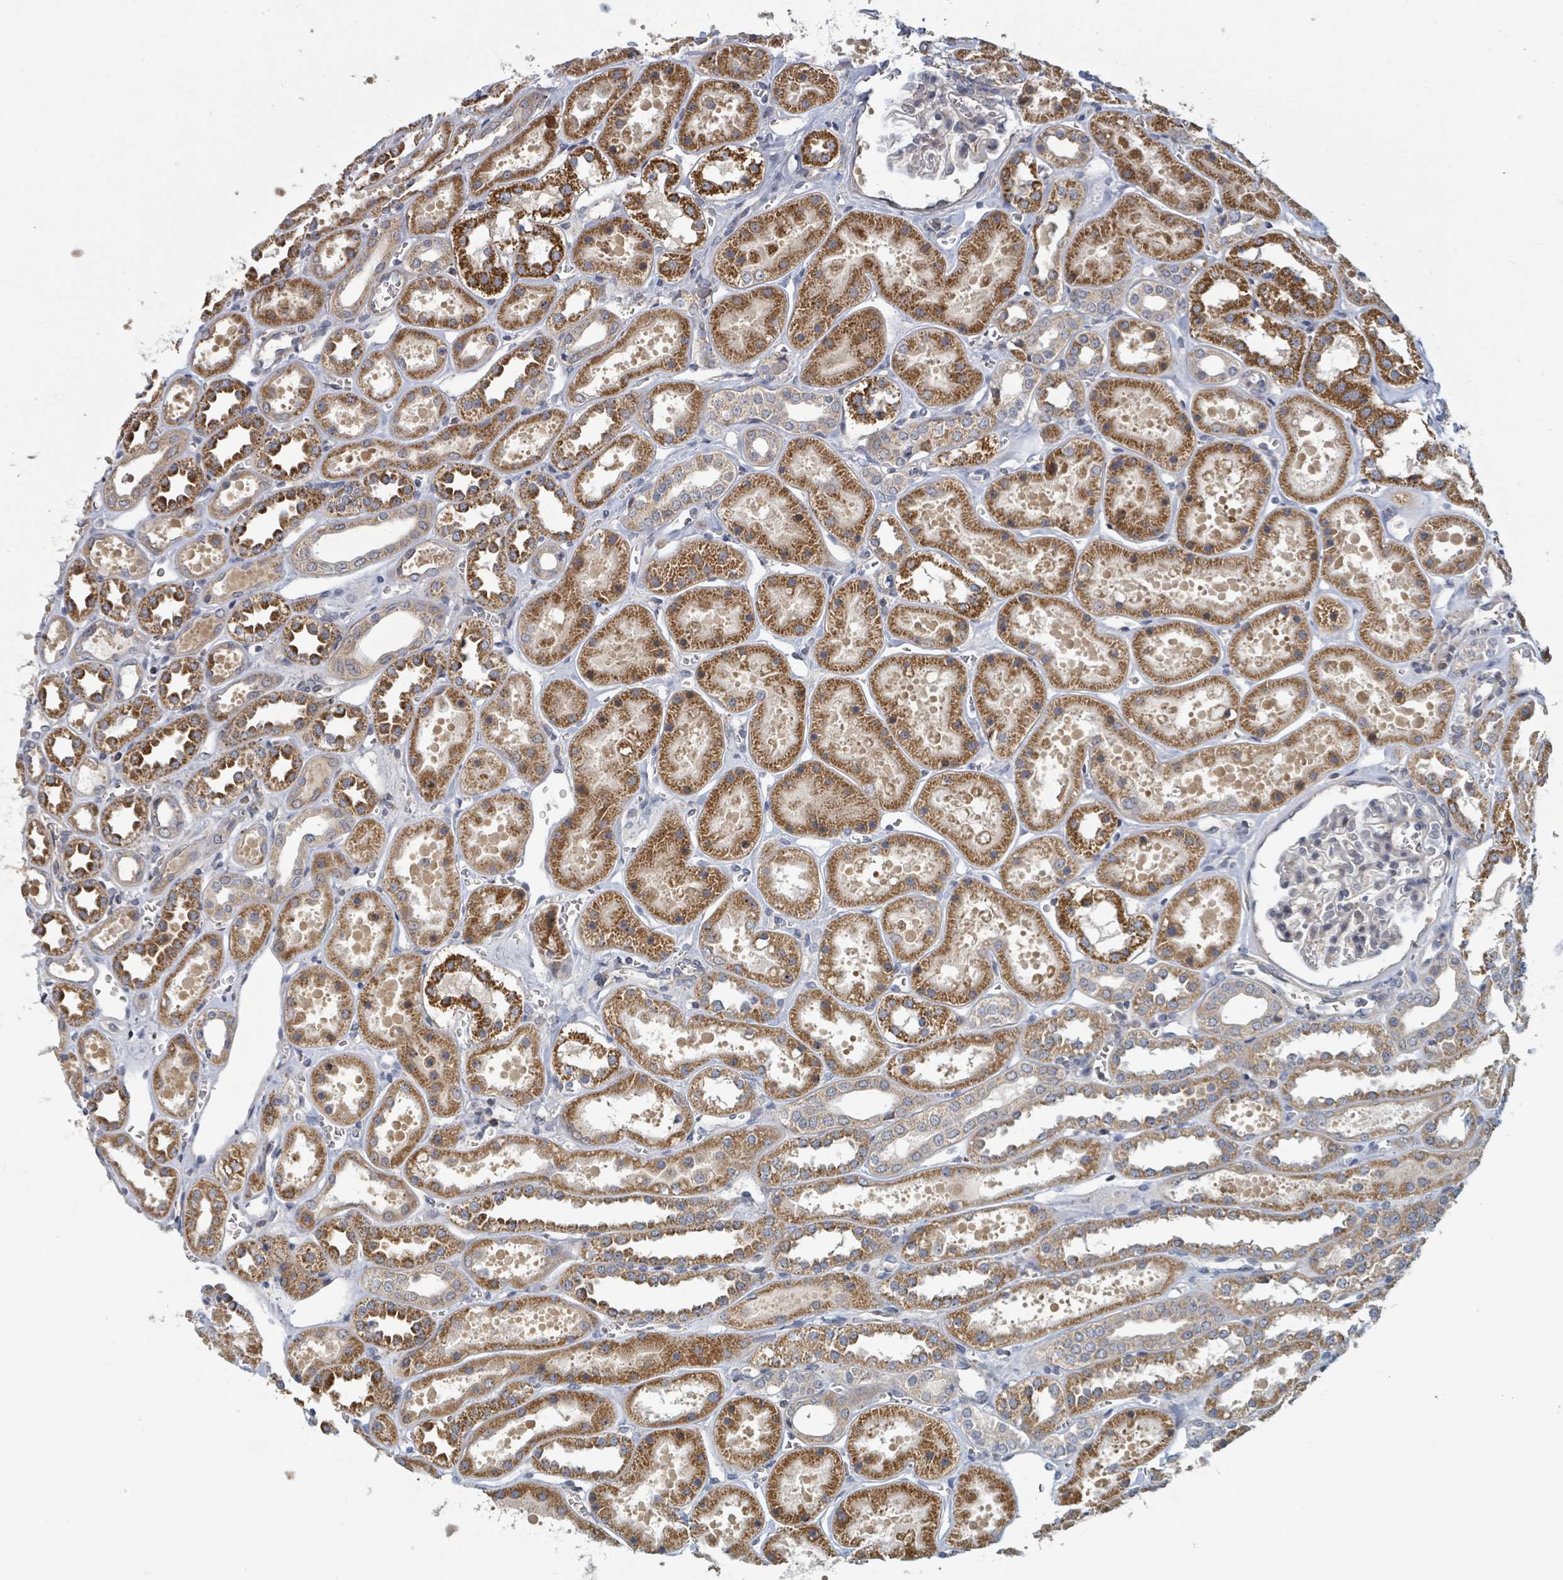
{"staining": {"intensity": "weak", "quantity": "25%-75%", "location": "cytoplasmic/membranous"}, "tissue": "kidney", "cell_type": "Cells in glomeruli", "image_type": "normal", "snomed": [{"axis": "morphology", "description": "Normal tissue, NOS"}, {"axis": "topography", "description": "Kidney"}], "caption": "This image displays immunohistochemistry (IHC) staining of normal kidney, with low weak cytoplasmic/membranous expression in approximately 25%-75% of cells in glomeruli.", "gene": "HIVEP1", "patient": {"sex": "female", "age": 41}}